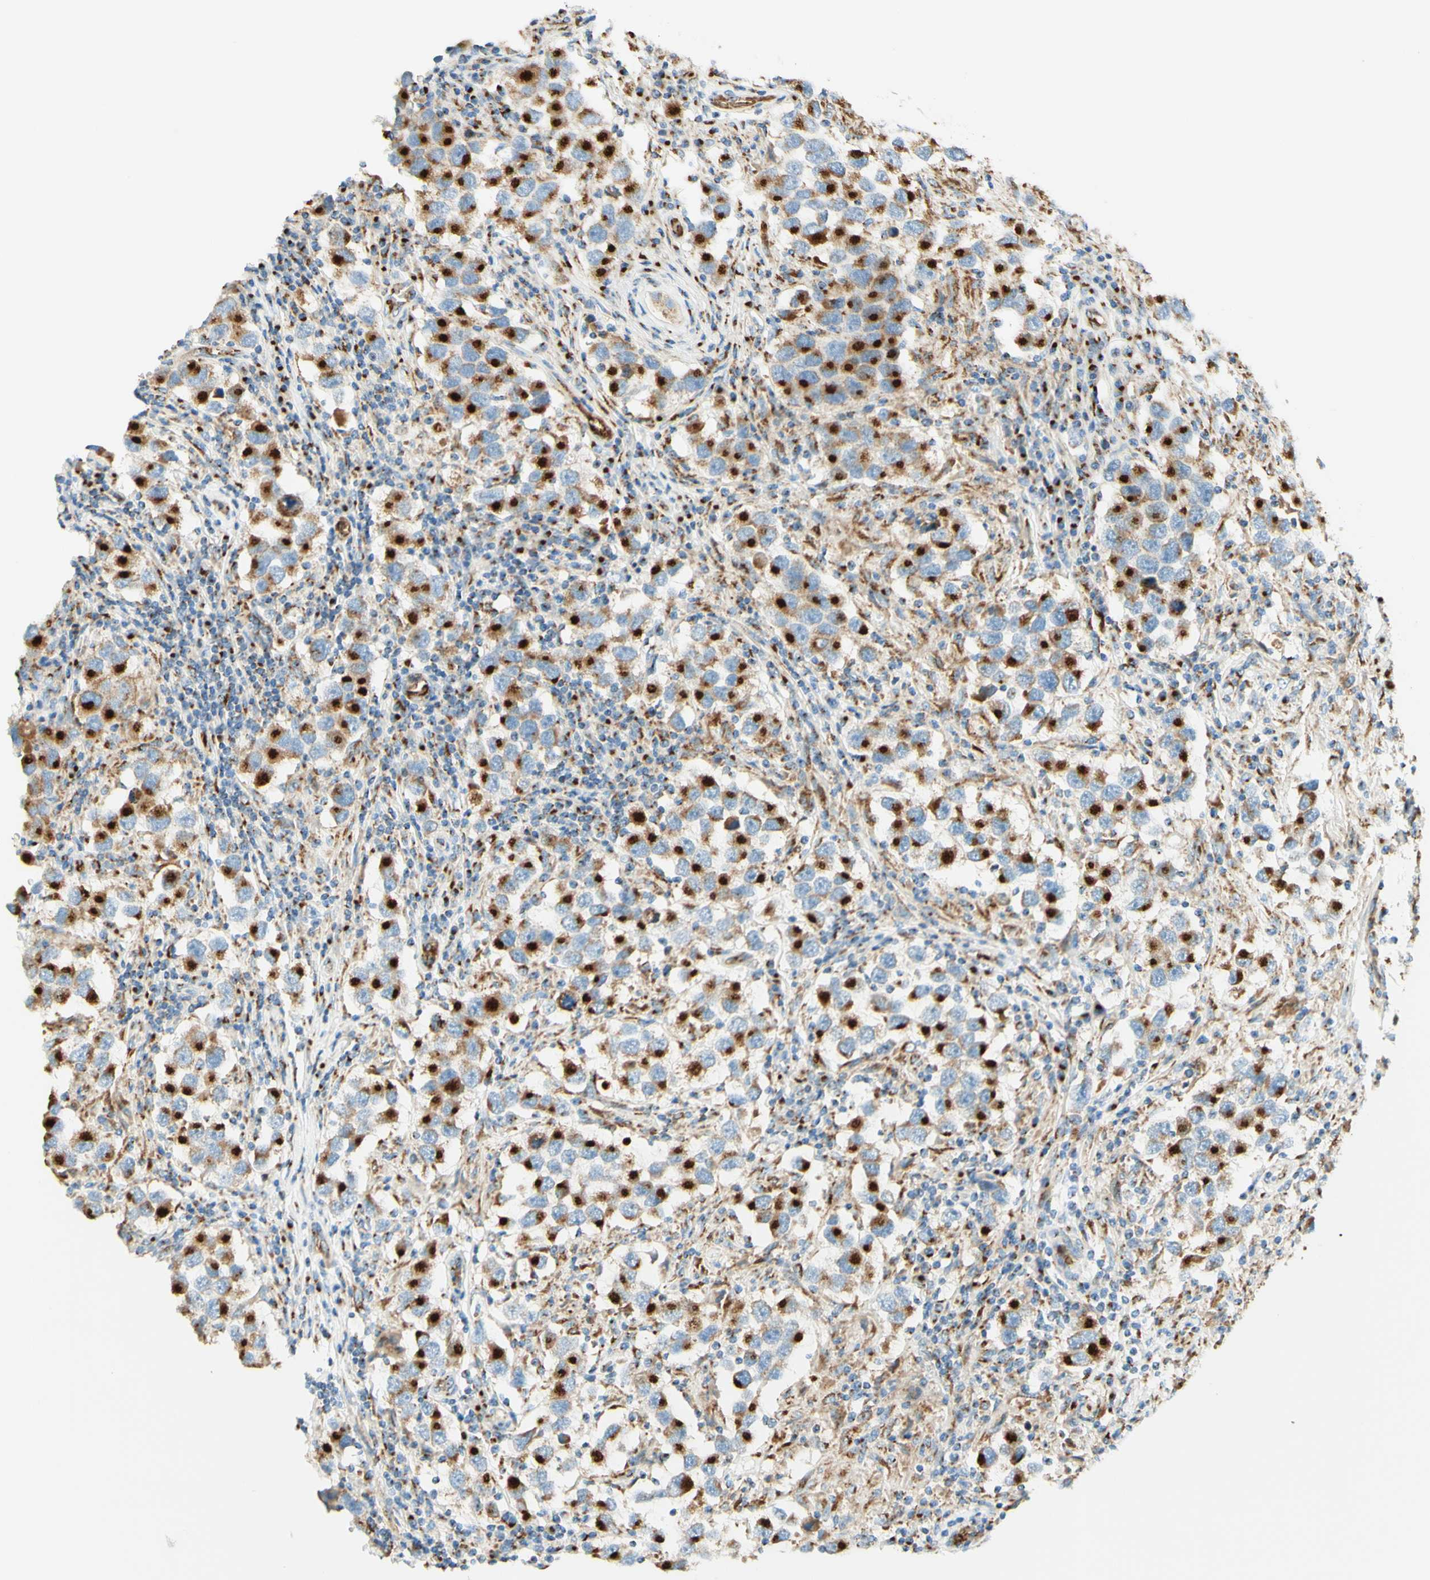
{"staining": {"intensity": "strong", "quantity": ">75%", "location": "cytoplasmic/membranous"}, "tissue": "testis cancer", "cell_type": "Tumor cells", "image_type": "cancer", "snomed": [{"axis": "morphology", "description": "Carcinoma, Embryonal, NOS"}, {"axis": "topography", "description": "Testis"}], "caption": "Protein expression analysis of human testis cancer reveals strong cytoplasmic/membranous positivity in approximately >75% of tumor cells. The staining is performed using DAB (3,3'-diaminobenzidine) brown chromogen to label protein expression. The nuclei are counter-stained blue using hematoxylin.", "gene": "GOLGB1", "patient": {"sex": "male", "age": 21}}